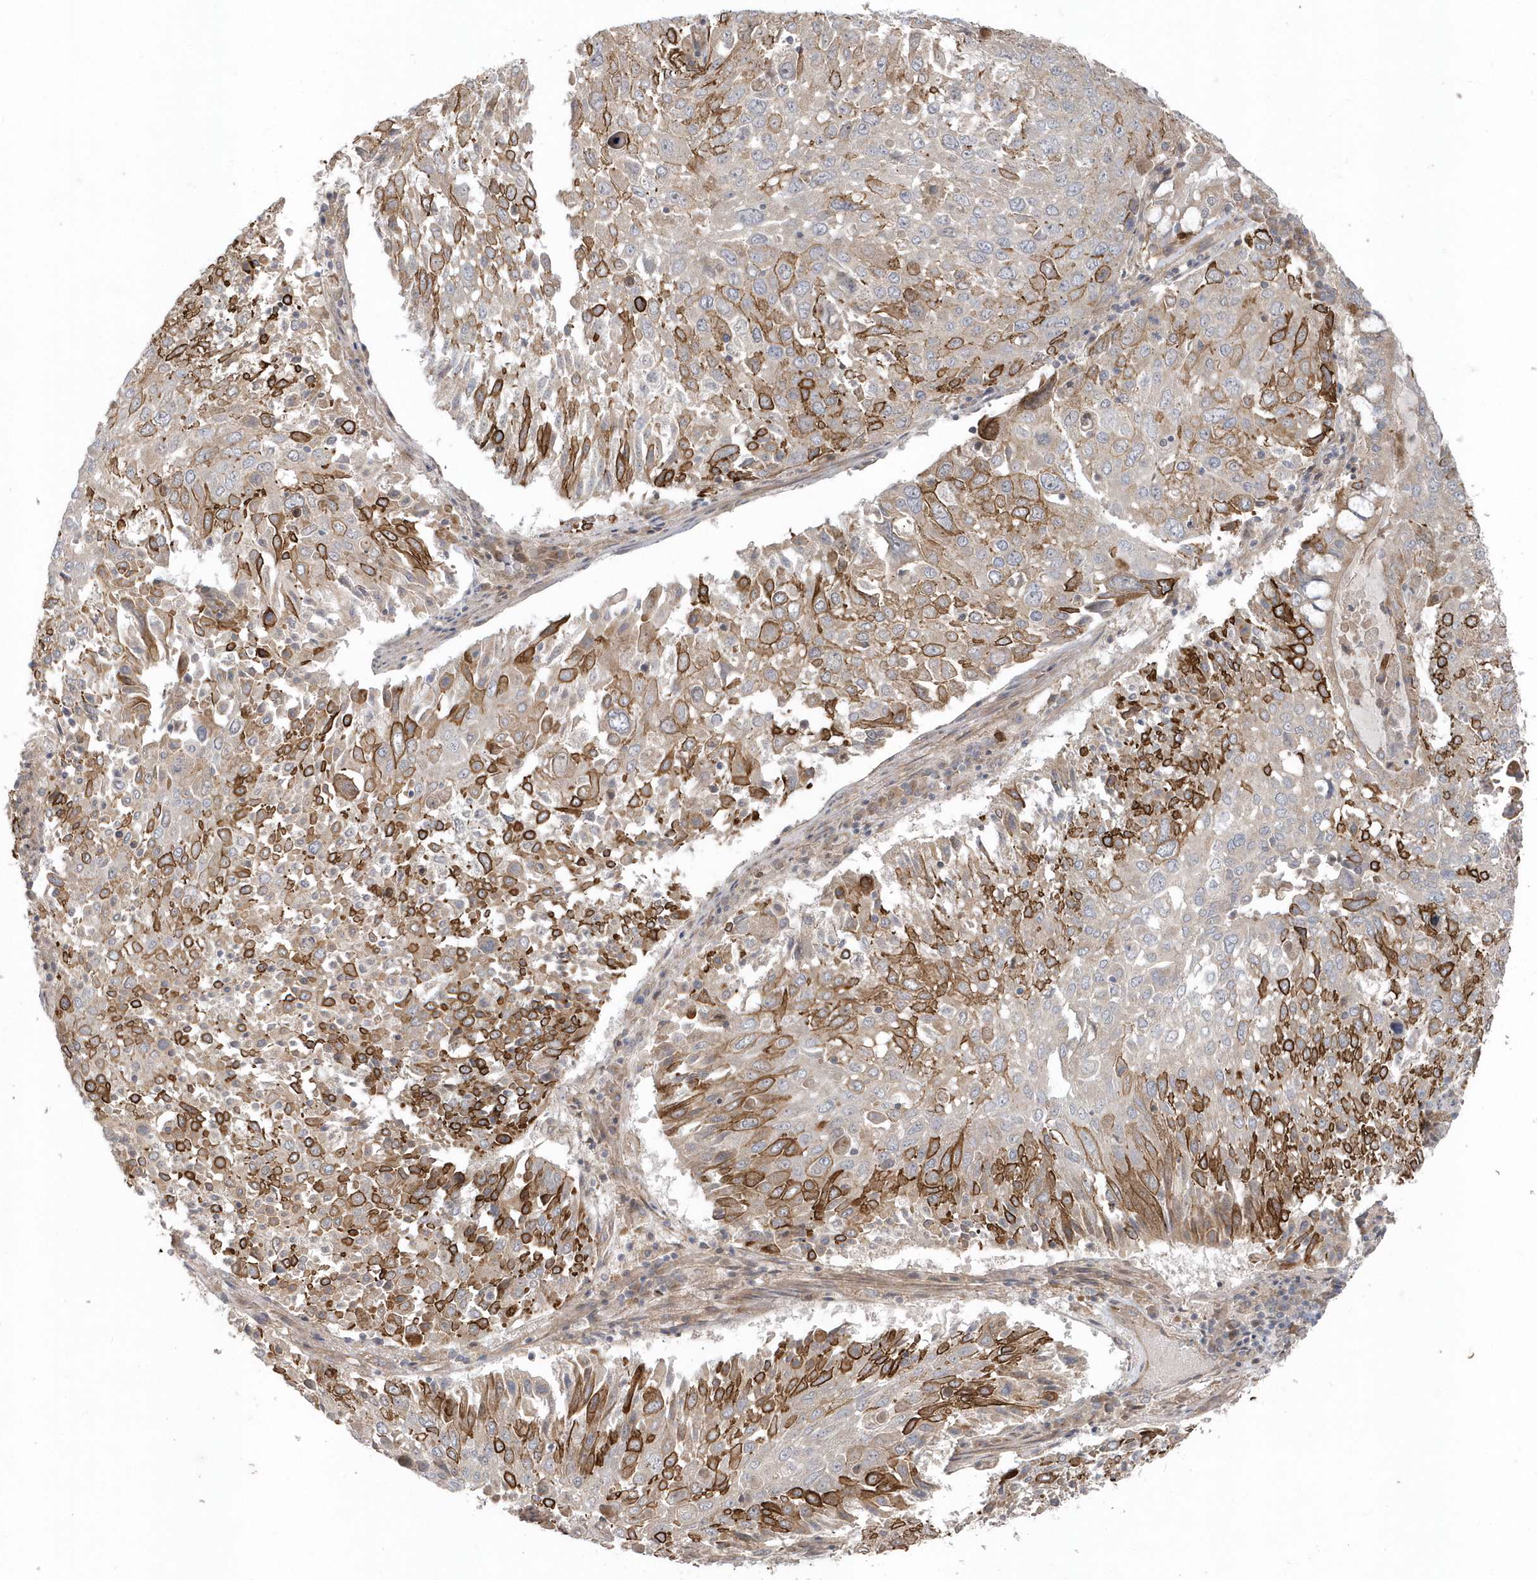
{"staining": {"intensity": "moderate", "quantity": "25%-75%", "location": "cytoplasmic/membranous"}, "tissue": "lung cancer", "cell_type": "Tumor cells", "image_type": "cancer", "snomed": [{"axis": "morphology", "description": "Squamous cell carcinoma, NOS"}, {"axis": "topography", "description": "Lung"}], "caption": "Brown immunohistochemical staining in human lung cancer (squamous cell carcinoma) displays moderate cytoplasmic/membranous positivity in approximately 25%-75% of tumor cells.", "gene": "ACTR1A", "patient": {"sex": "male", "age": 65}}